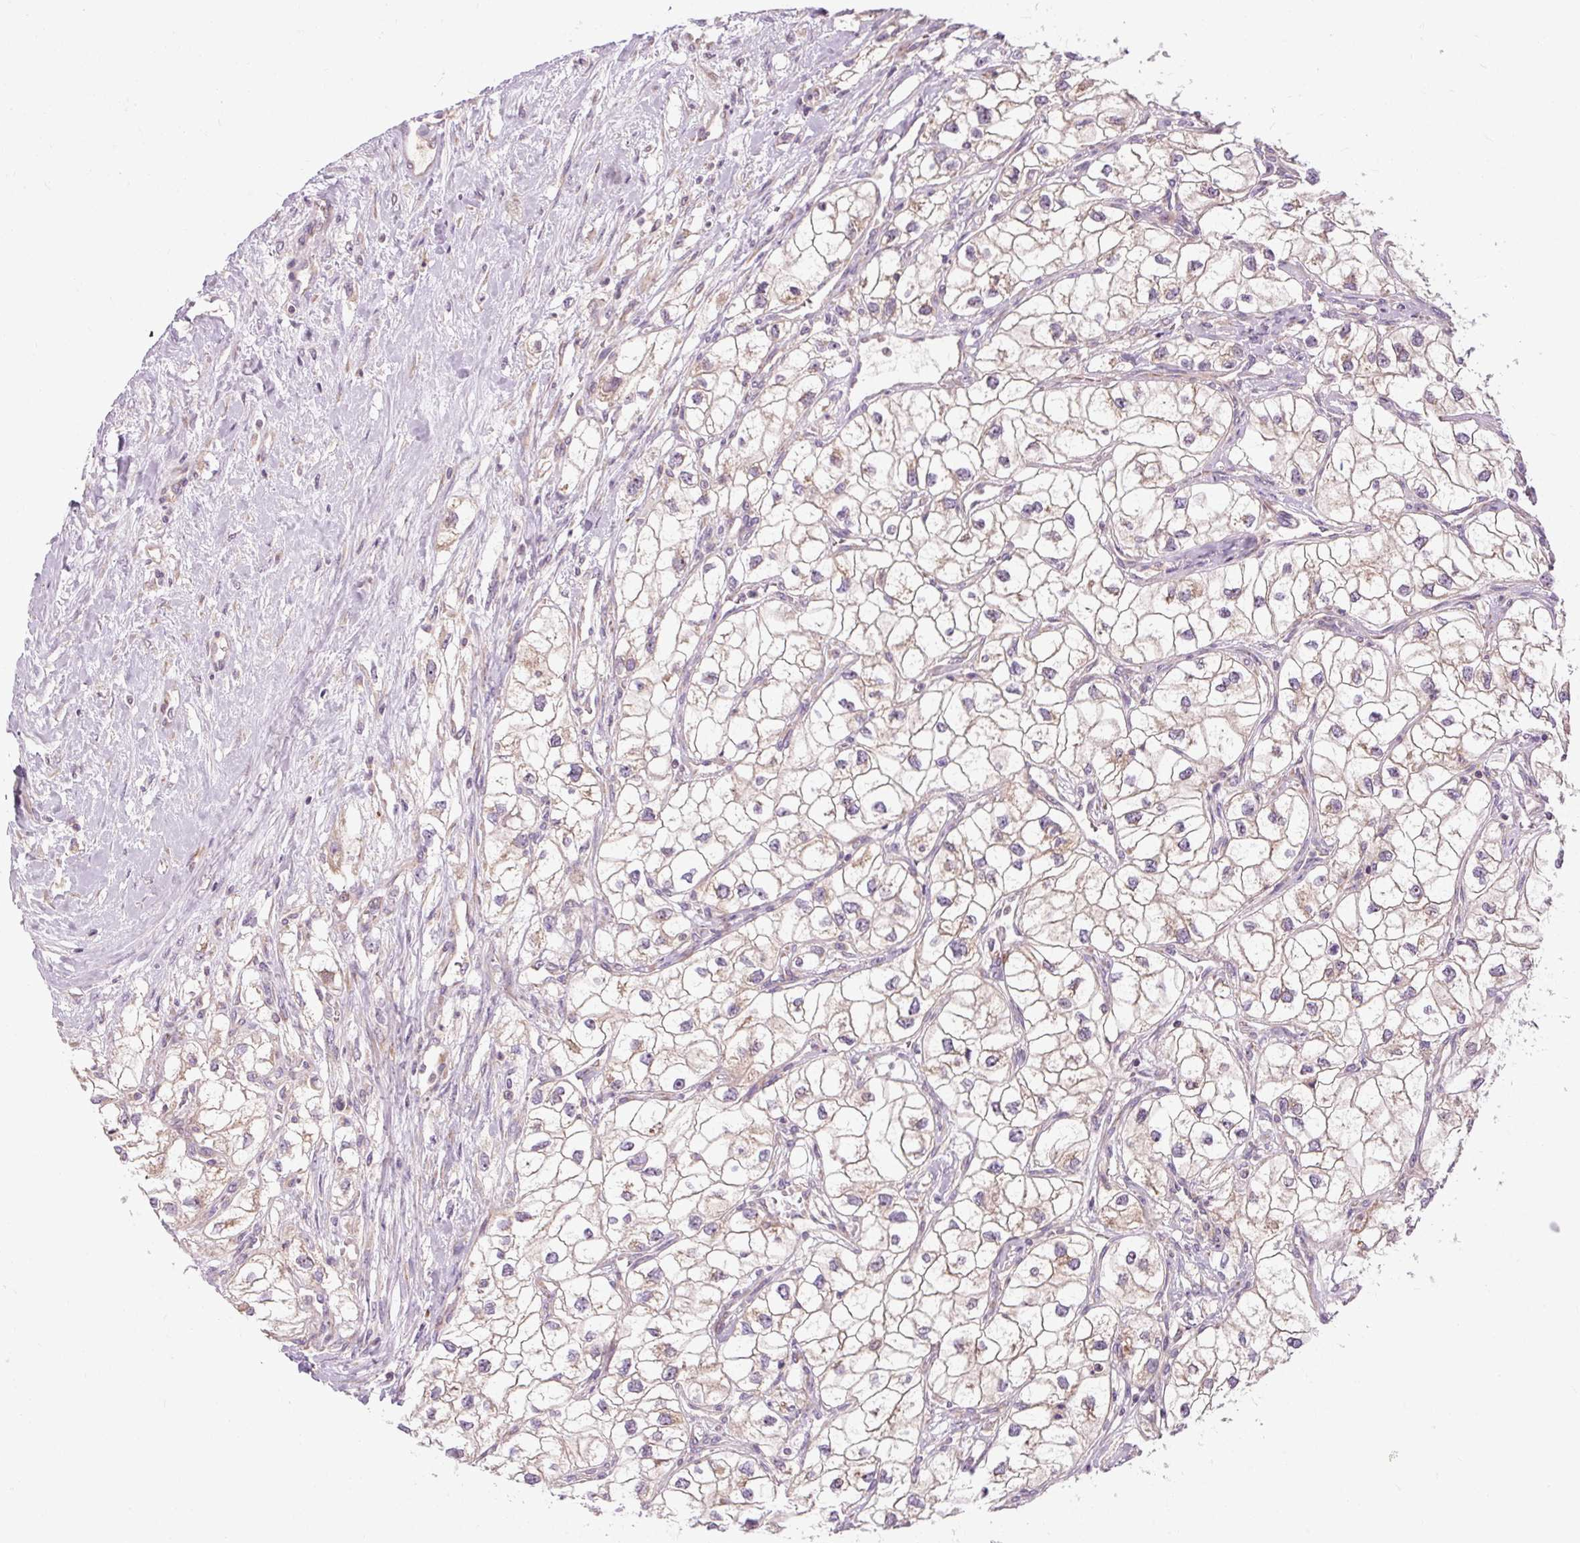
{"staining": {"intensity": "moderate", "quantity": "25%-75%", "location": "cytoplasmic/membranous"}, "tissue": "renal cancer", "cell_type": "Tumor cells", "image_type": "cancer", "snomed": [{"axis": "morphology", "description": "Adenocarcinoma, NOS"}, {"axis": "topography", "description": "Kidney"}], "caption": "The micrograph reveals a brown stain indicating the presence of a protein in the cytoplasmic/membranous of tumor cells in renal cancer.", "gene": "PRSS48", "patient": {"sex": "male", "age": 59}}